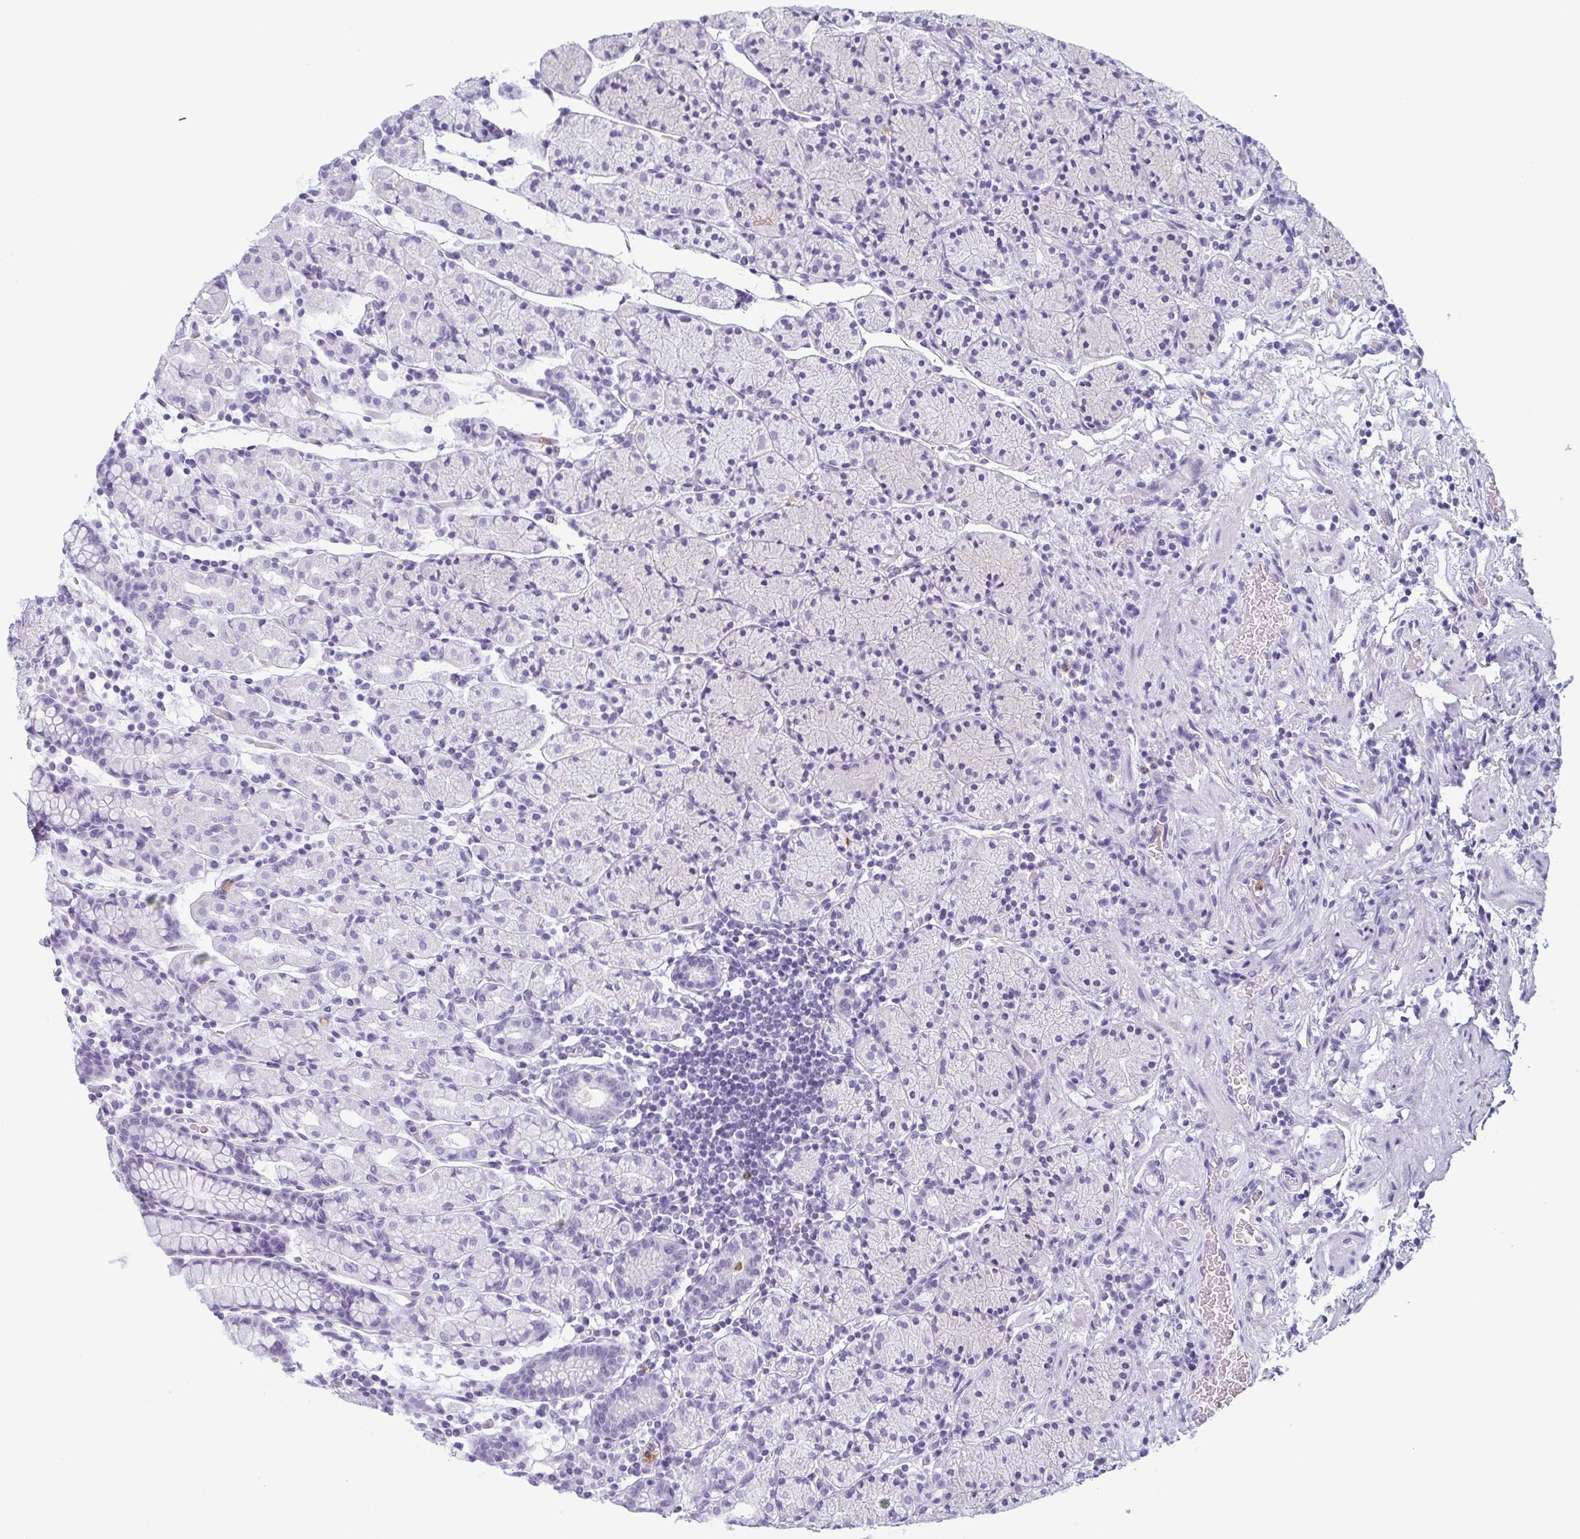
{"staining": {"intensity": "negative", "quantity": "none", "location": "none"}, "tissue": "stomach", "cell_type": "Glandular cells", "image_type": "normal", "snomed": [{"axis": "morphology", "description": "Normal tissue, NOS"}, {"axis": "topography", "description": "Stomach, upper"}, {"axis": "topography", "description": "Stomach"}], "caption": "This is a histopathology image of immunohistochemistry (IHC) staining of benign stomach, which shows no expression in glandular cells.", "gene": "CDA", "patient": {"sex": "male", "age": 62}}